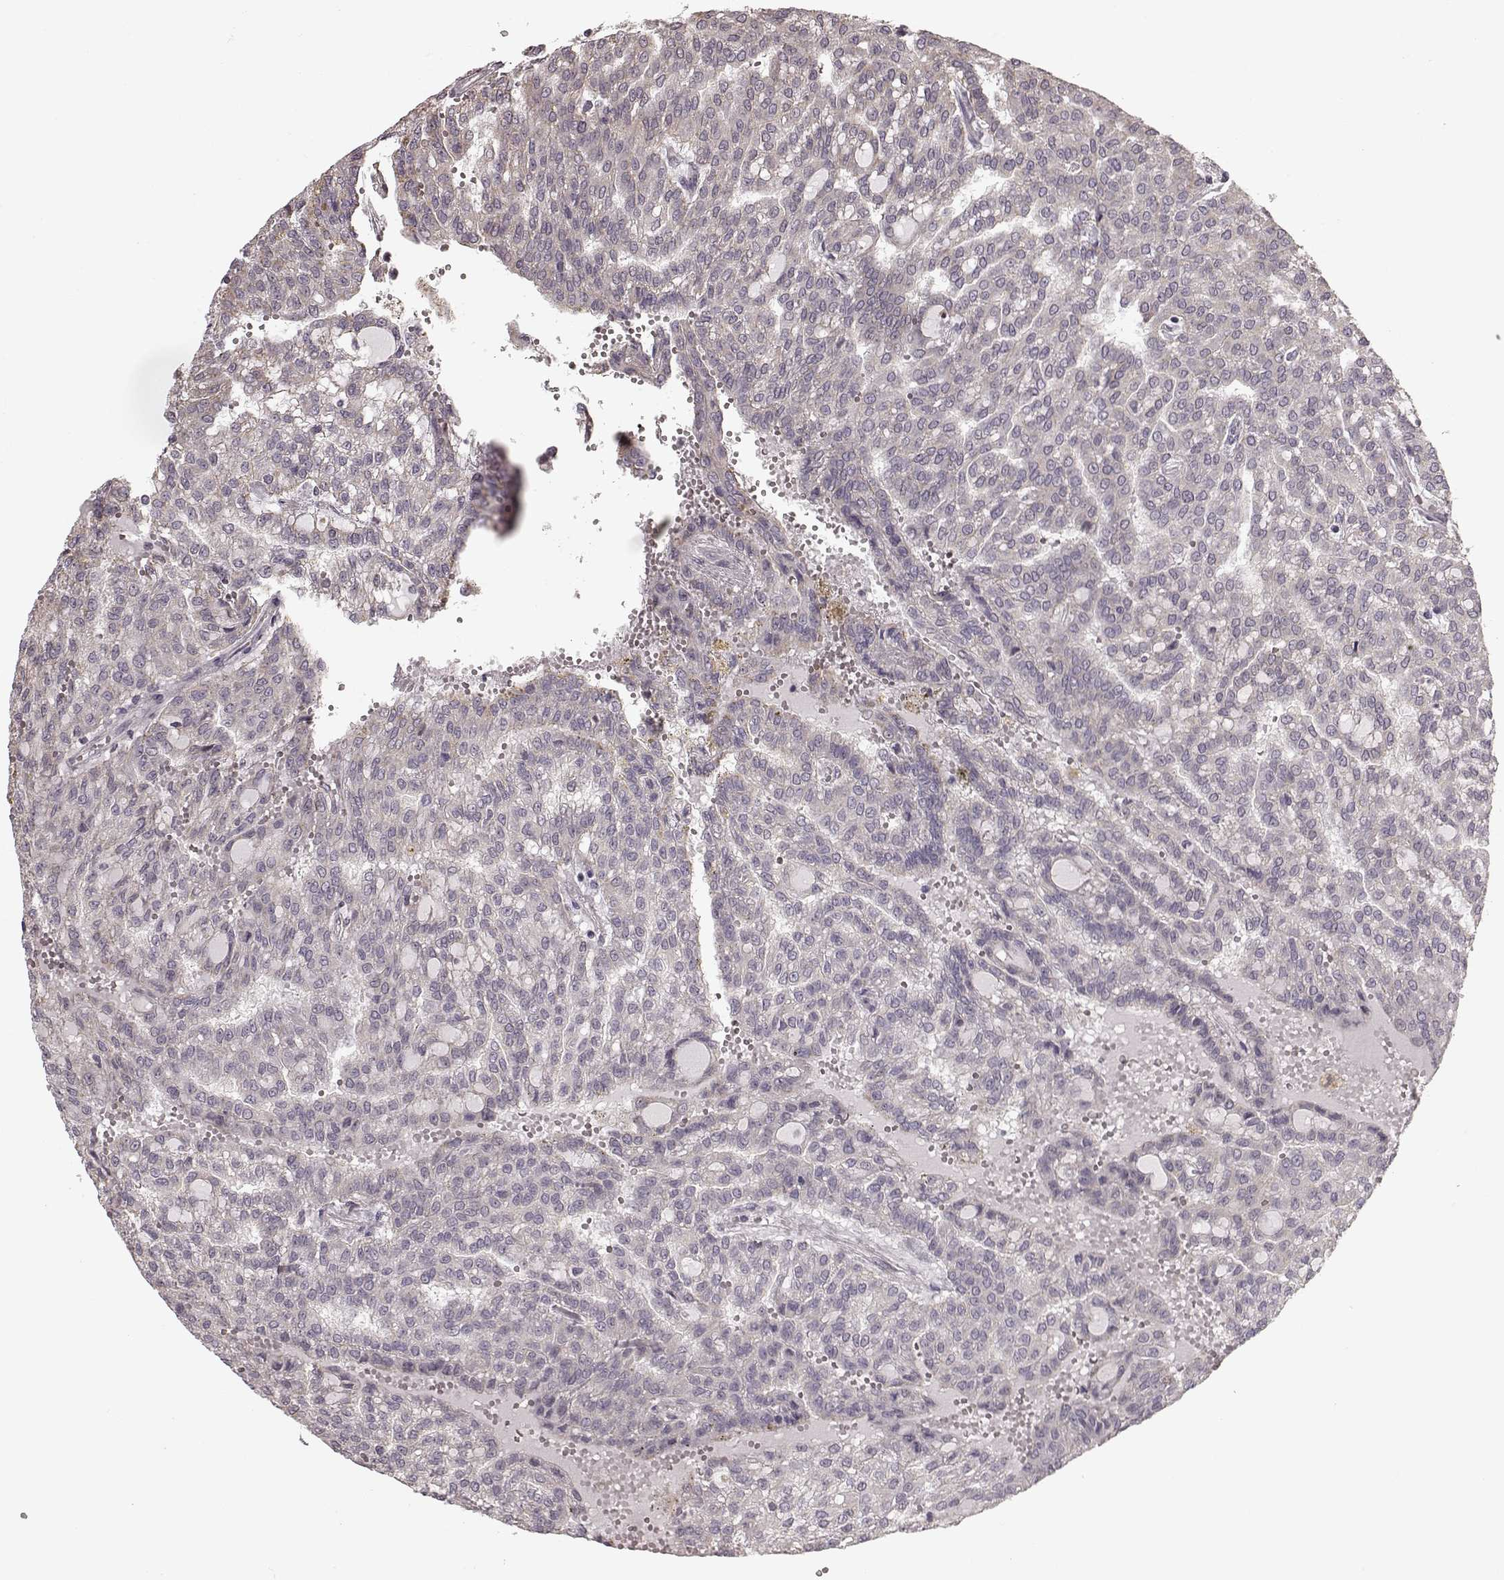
{"staining": {"intensity": "weak", "quantity": "<25%", "location": "cytoplasmic/membranous"}, "tissue": "renal cancer", "cell_type": "Tumor cells", "image_type": "cancer", "snomed": [{"axis": "morphology", "description": "Adenocarcinoma, NOS"}, {"axis": "topography", "description": "Kidney"}], "caption": "There is no significant expression in tumor cells of renal cancer (adenocarcinoma).", "gene": "HMMR", "patient": {"sex": "male", "age": 63}}